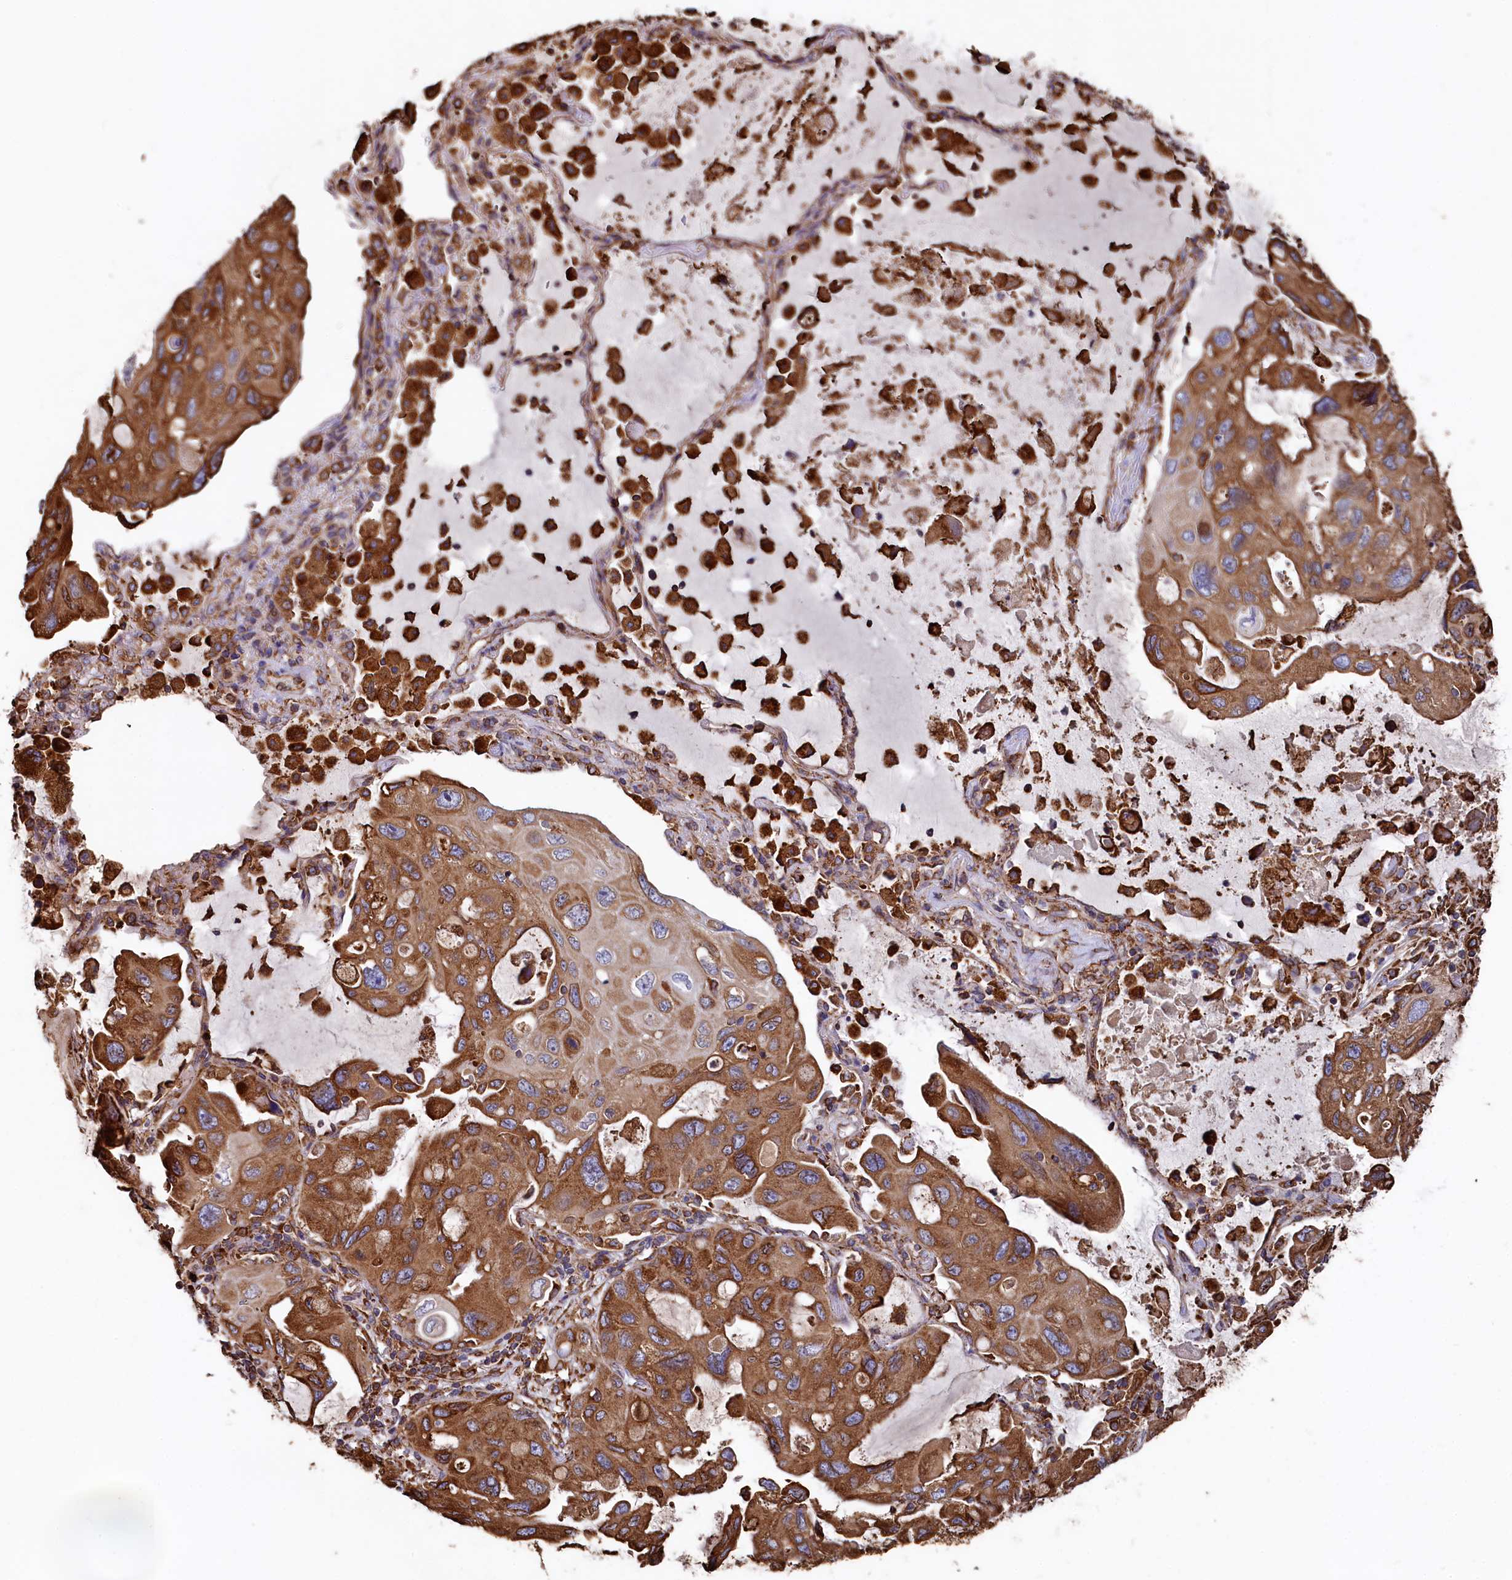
{"staining": {"intensity": "strong", "quantity": ">75%", "location": "cytoplasmic/membranous"}, "tissue": "lung cancer", "cell_type": "Tumor cells", "image_type": "cancer", "snomed": [{"axis": "morphology", "description": "Squamous cell carcinoma, NOS"}, {"axis": "topography", "description": "Lung"}], "caption": "Protein analysis of lung cancer tissue exhibits strong cytoplasmic/membranous positivity in approximately >75% of tumor cells. The staining is performed using DAB (3,3'-diaminobenzidine) brown chromogen to label protein expression. The nuclei are counter-stained blue using hematoxylin.", "gene": "NEURL1B", "patient": {"sex": "female", "age": 73}}